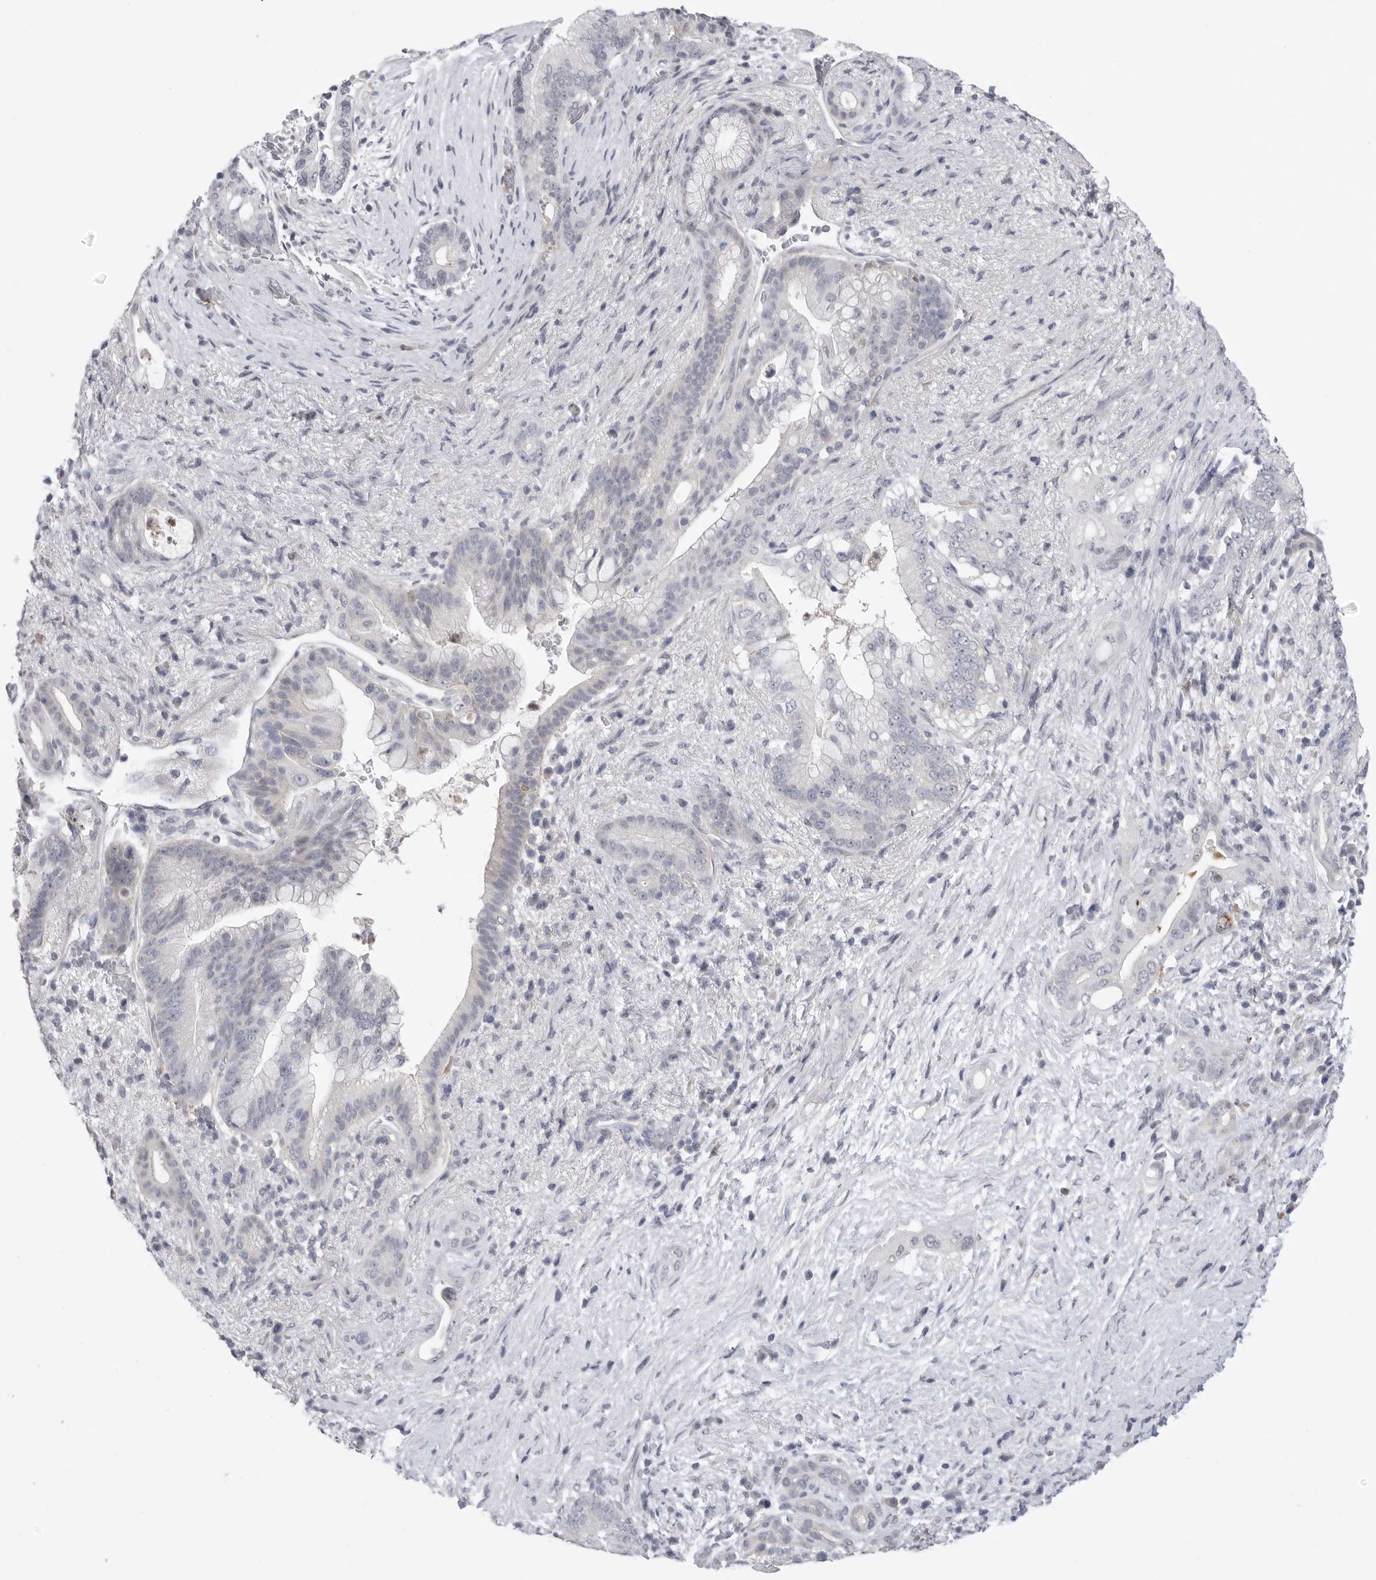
{"staining": {"intensity": "negative", "quantity": "none", "location": "none"}, "tissue": "pancreatic cancer", "cell_type": "Tumor cells", "image_type": "cancer", "snomed": [{"axis": "morphology", "description": "Adenocarcinoma, NOS"}, {"axis": "topography", "description": "Pancreas"}], "caption": "Immunohistochemistry histopathology image of neoplastic tissue: human pancreatic cancer stained with DAB exhibits no significant protein positivity in tumor cells.", "gene": "FBXO43", "patient": {"sex": "male", "age": 53}}